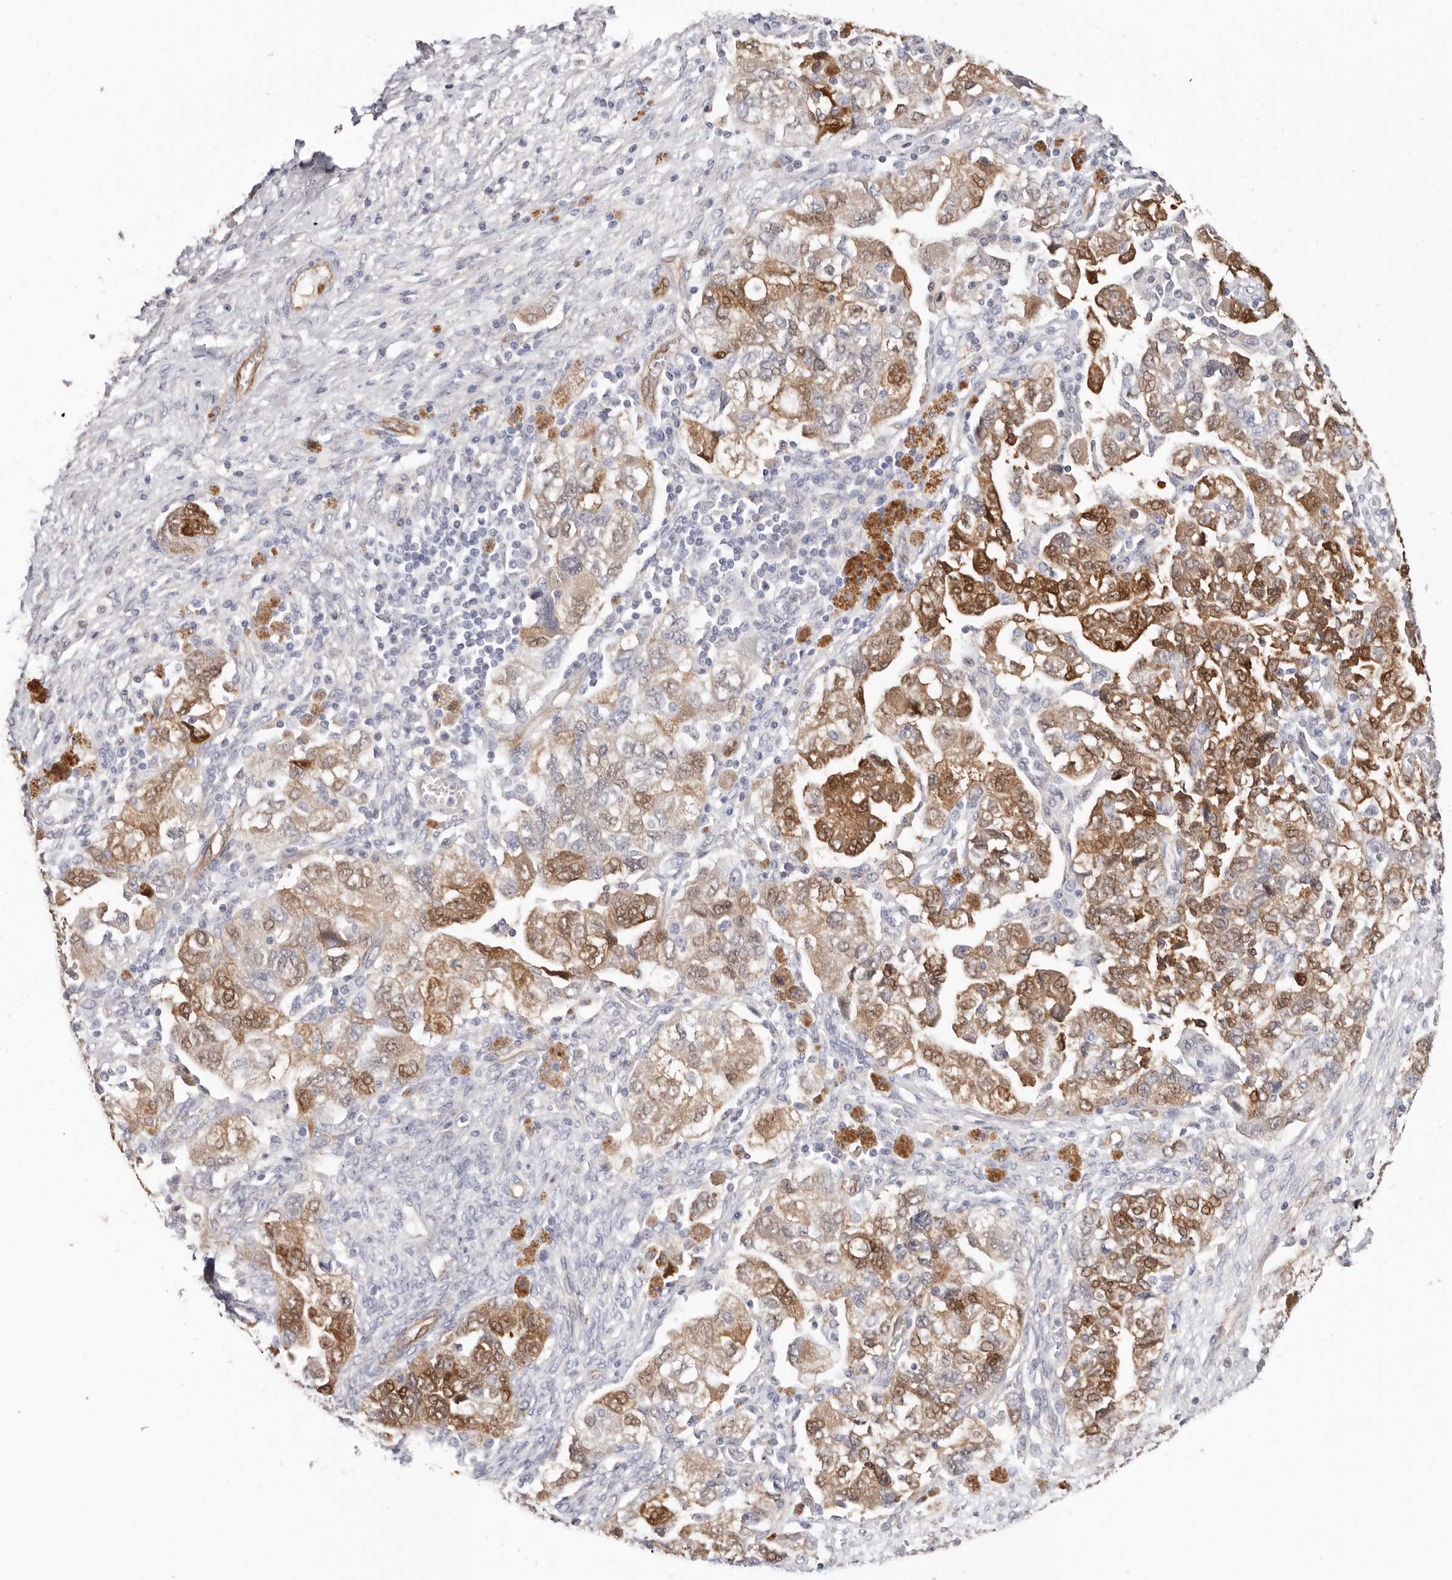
{"staining": {"intensity": "moderate", "quantity": ">75%", "location": "cytoplasmic/membranous,nuclear"}, "tissue": "ovarian cancer", "cell_type": "Tumor cells", "image_type": "cancer", "snomed": [{"axis": "morphology", "description": "Carcinoma, NOS"}, {"axis": "morphology", "description": "Cystadenocarcinoma, serous, NOS"}, {"axis": "topography", "description": "Ovary"}], "caption": "Brown immunohistochemical staining in human ovarian carcinoma displays moderate cytoplasmic/membranous and nuclear expression in about >75% of tumor cells. Nuclei are stained in blue.", "gene": "PKDCC", "patient": {"sex": "female", "age": 69}}